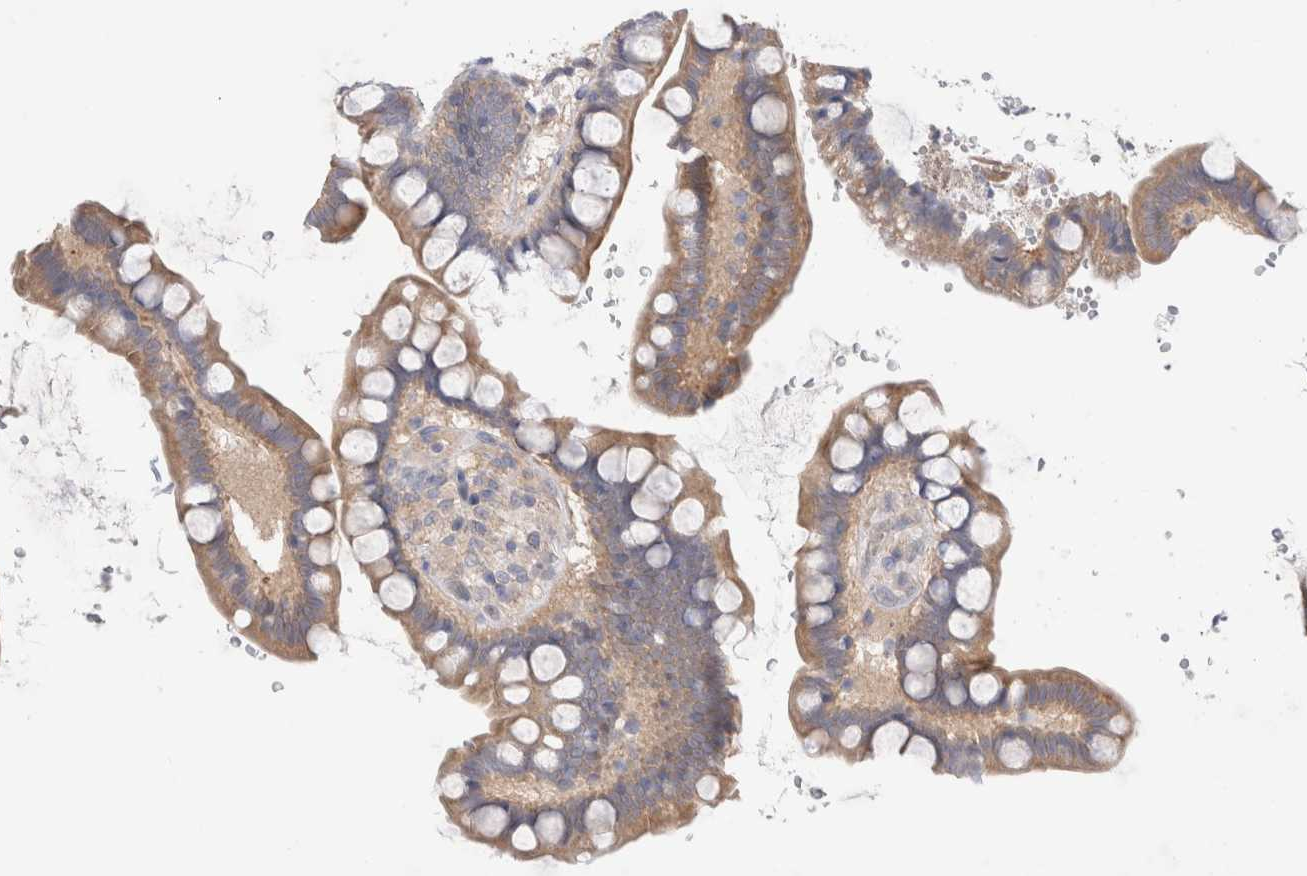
{"staining": {"intensity": "weak", "quantity": ">75%", "location": "cytoplasmic/membranous"}, "tissue": "small intestine", "cell_type": "Glandular cells", "image_type": "normal", "snomed": [{"axis": "morphology", "description": "Normal tissue, NOS"}, {"axis": "topography", "description": "Smooth muscle"}, {"axis": "topography", "description": "Small intestine"}], "caption": "The photomicrograph shows a brown stain indicating the presence of a protein in the cytoplasmic/membranous of glandular cells in small intestine. (Brightfield microscopy of DAB IHC at high magnification).", "gene": "IFT74", "patient": {"sex": "female", "age": 84}}